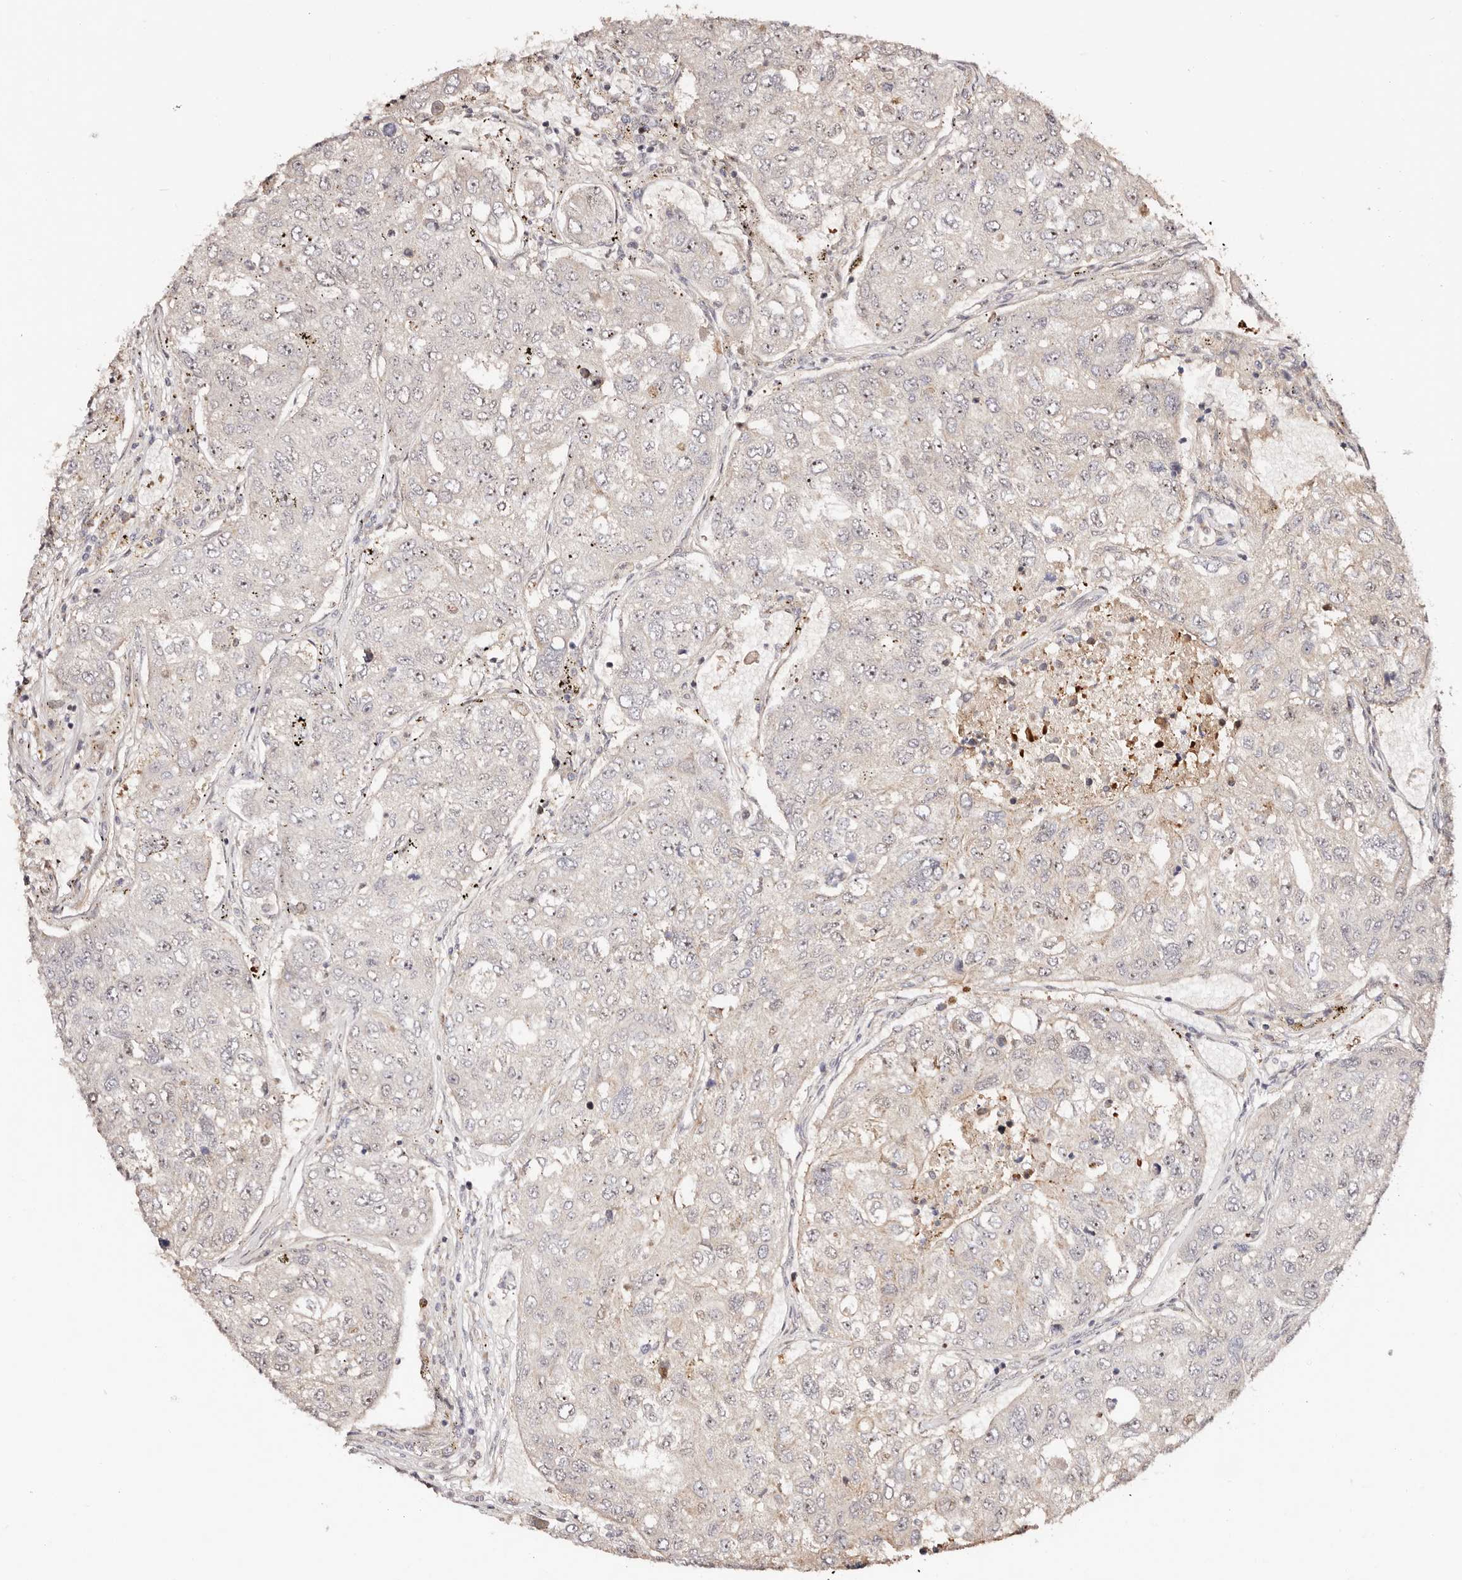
{"staining": {"intensity": "moderate", "quantity": "<25%", "location": "nuclear"}, "tissue": "urothelial cancer", "cell_type": "Tumor cells", "image_type": "cancer", "snomed": [{"axis": "morphology", "description": "Urothelial carcinoma, High grade"}, {"axis": "topography", "description": "Lymph node"}, {"axis": "topography", "description": "Urinary bladder"}], "caption": "Immunohistochemical staining of urothelial cancer reveals low levels of moderate nuclear positivity in approximately <25% of tumor cells.", "gene": "ODF2L", "patient": {"sex": "male", "age": 51}}